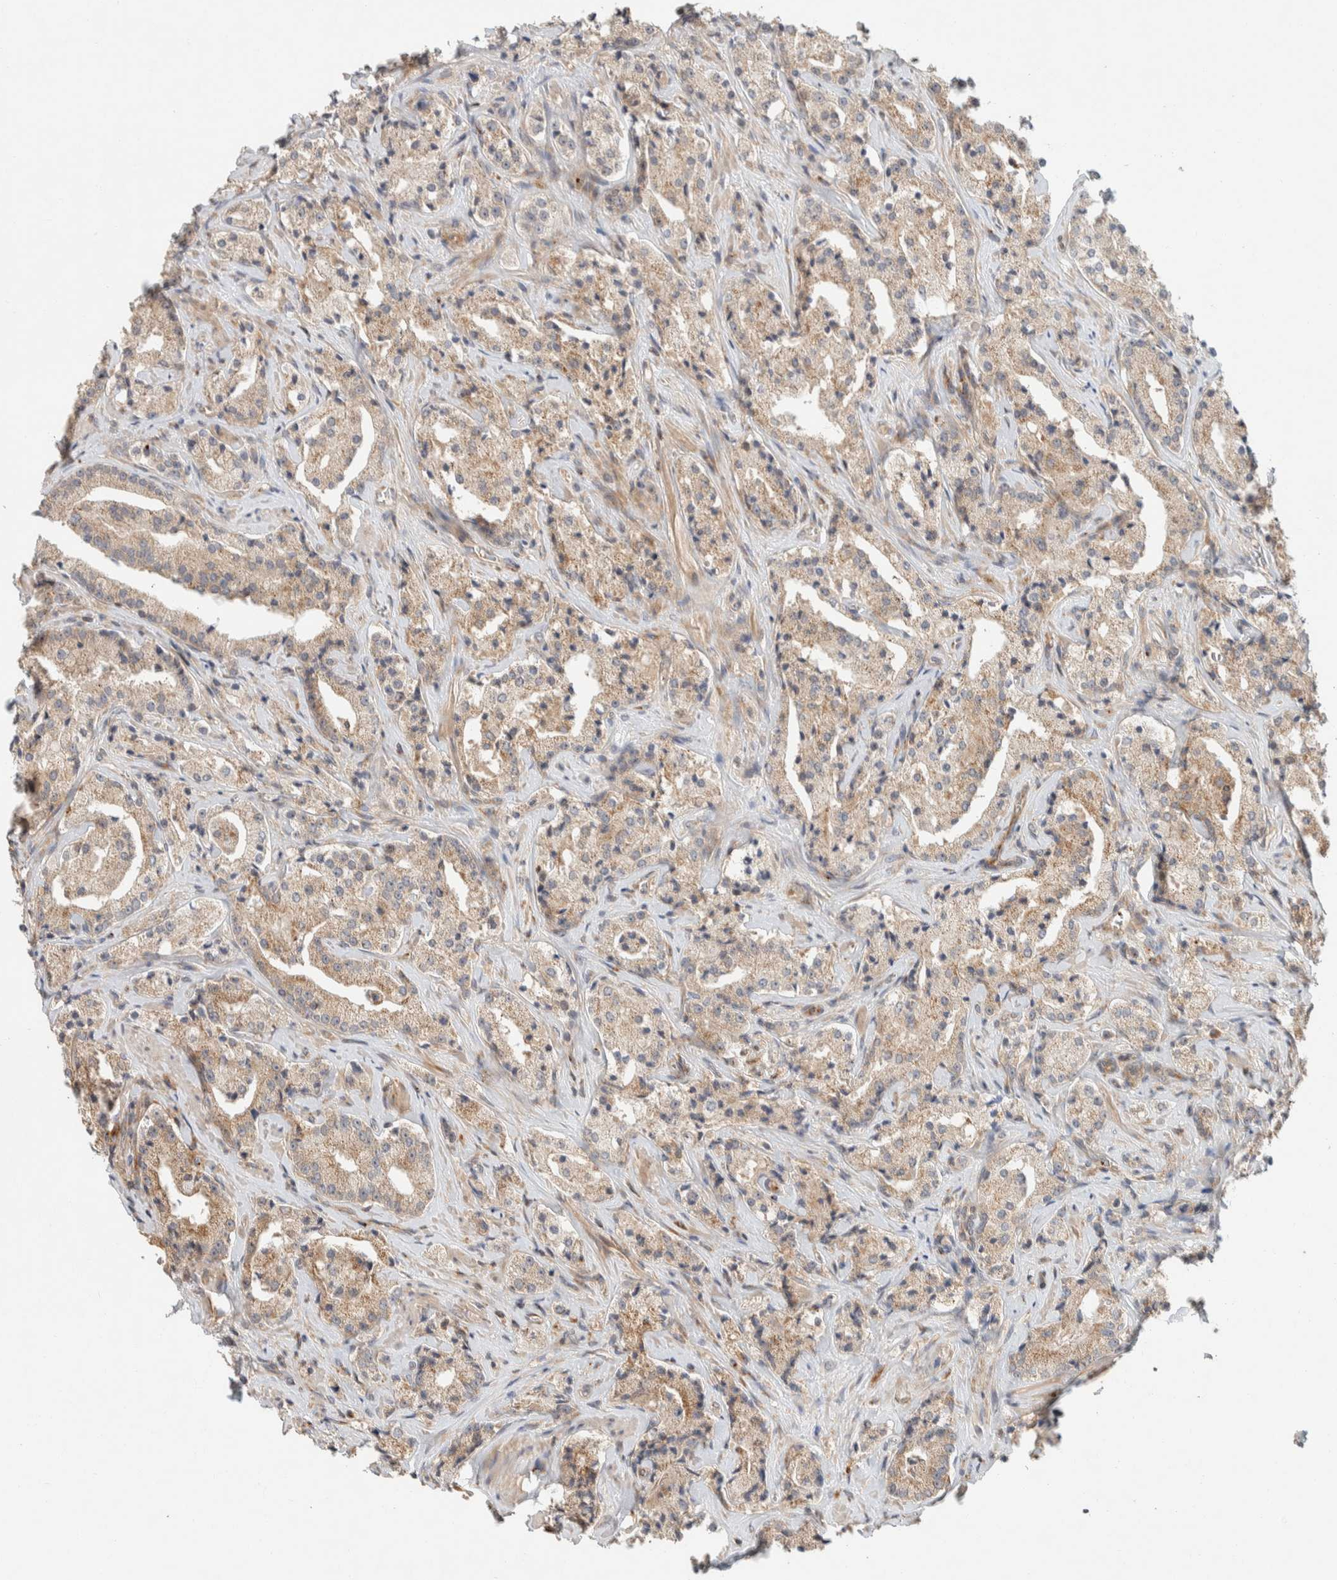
{"staining": {"intensity": "weak", "quantity": ">75%", "location": "cytoplasmic/membranous"}, "tissue": "prostate cancer", "cell_type": "Tumor cells", "image_type": "cancer", "snomed": [{"axis": "morphology", "description": "Adenocarcinoma, High grade"}, {"axis": "topography", "description": "Prostate"}], "caption": "Prostate cancer stained for a protein displays weak cytoplasmic/membranous positivity in tumor cells.", "gene": "KIF9", "patient": {"sex": "male", "age": 63}}